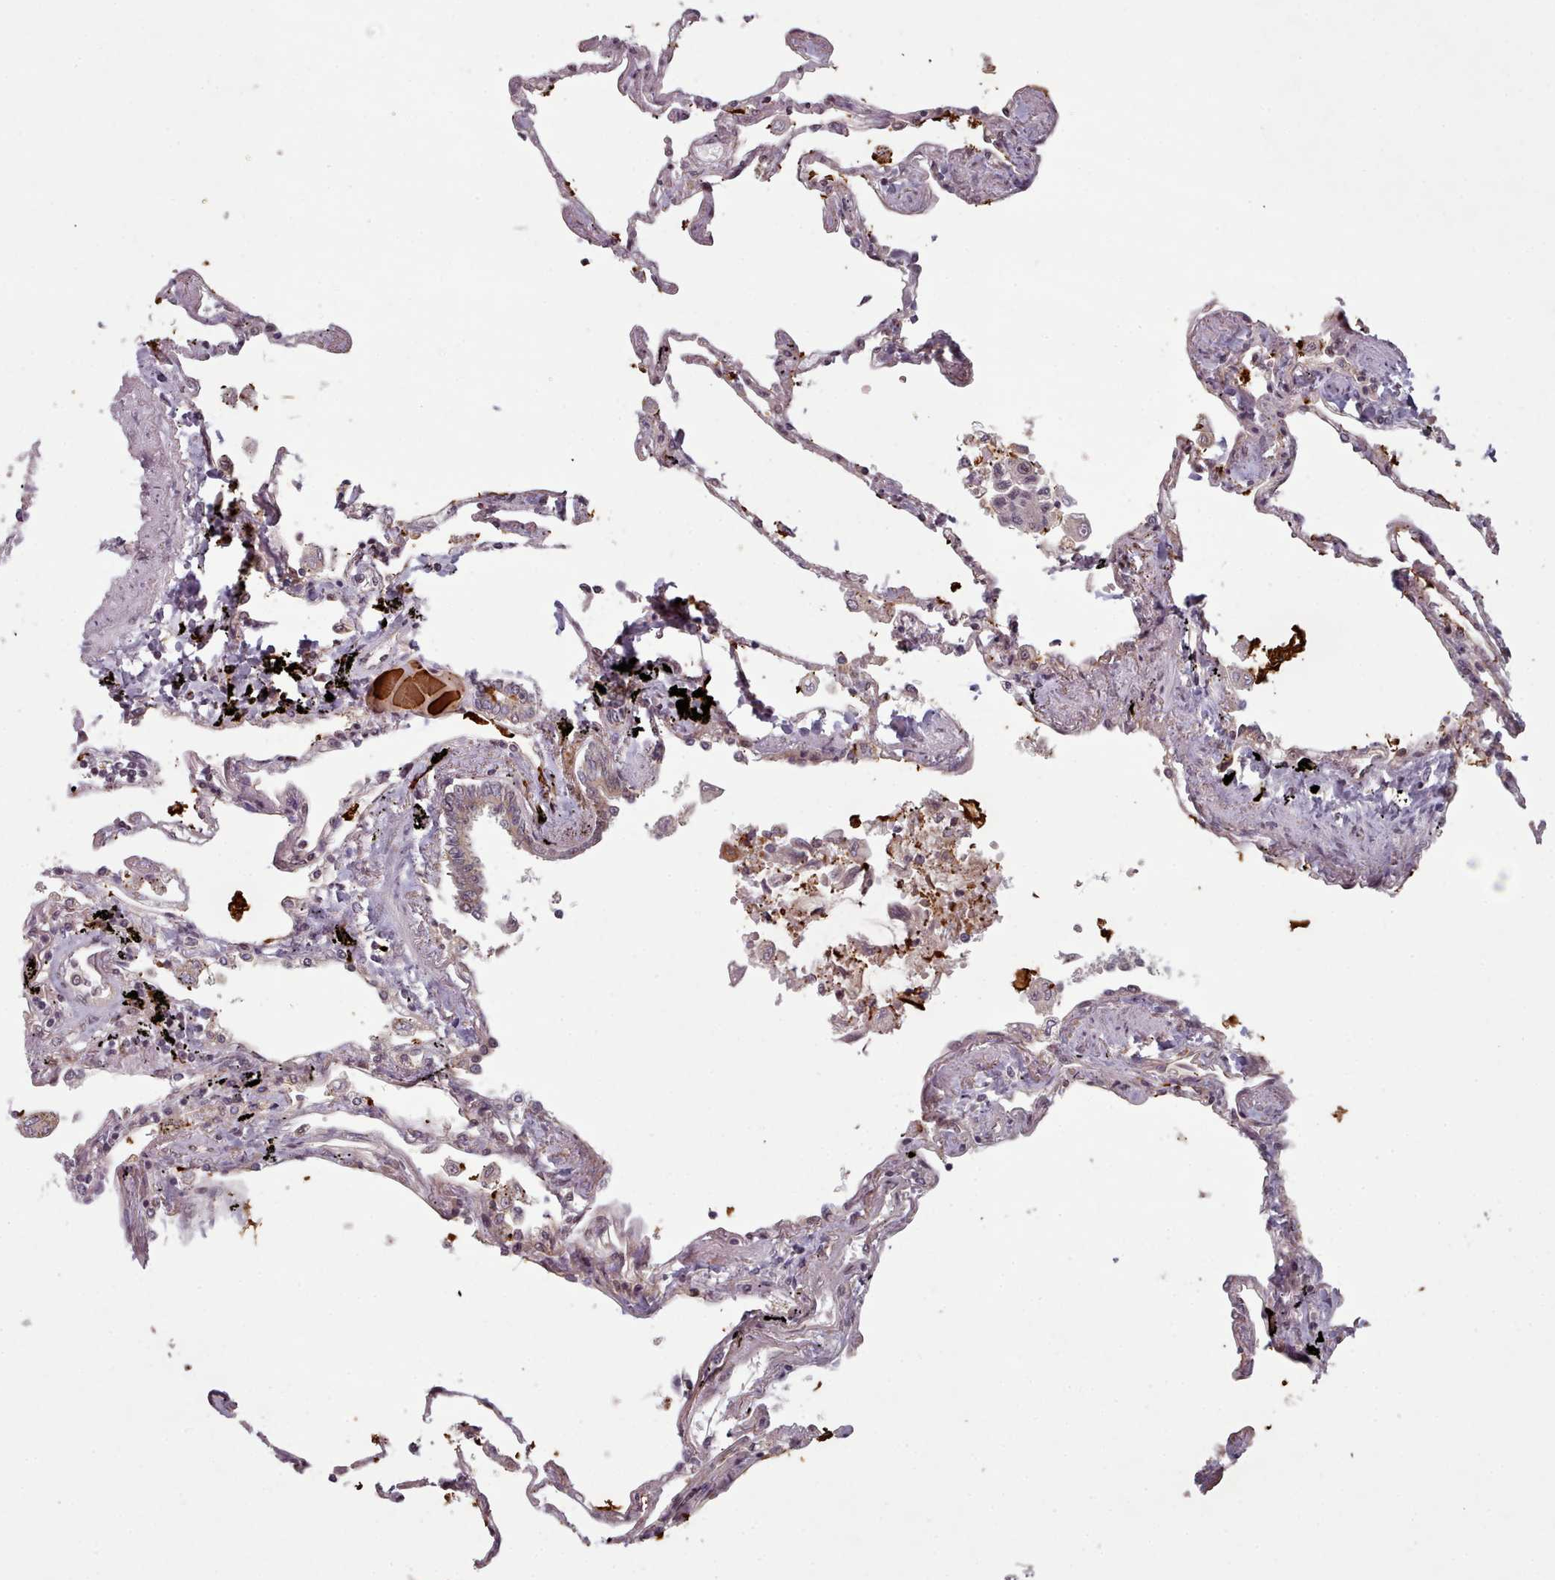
{"staining": {"intensity": "moderate", "quantity": "<25%", "location": "nuclear"}, "tissue": "lung", "cell_type": "Alveolar cells", "image_type": "normal", "snomed": [{"axis": "morphology", "description": "Normal tissue, NOS"}, {"axis": "topography", "description": "Lung"}], "caption": "A brown stain shows moderate nuclear staining of a protein in alveolar cells of unremarkable human lung.", "gene": "DHX8", "patient": {"sex": "female", "age": 67}}